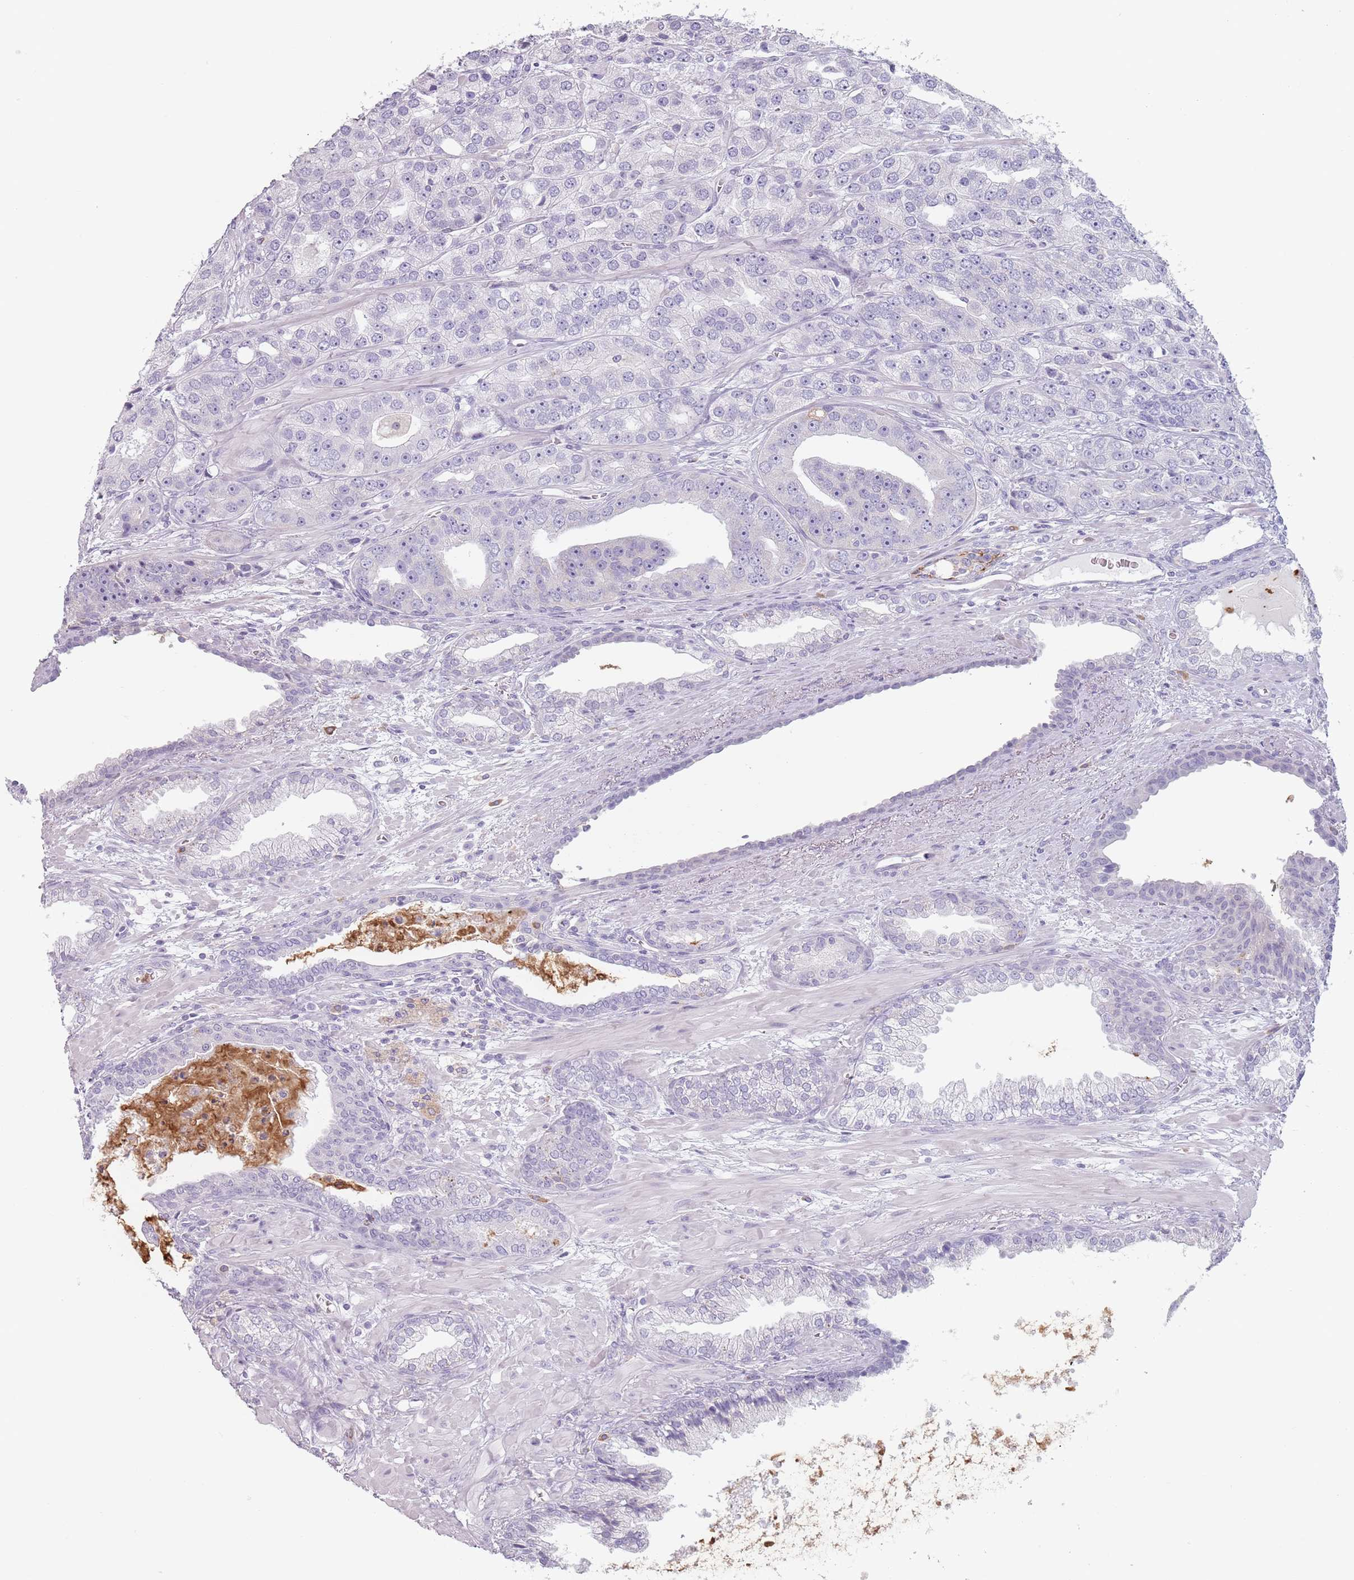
{"staining": {"intensity": "negative", "quantity": "none", "location": "none"}, "tissue": "prostate cancer", "cell_type": "Tumor cells", "image_type": "cancer", "snomed": [{"axis": "morphology", "description": "Adenocarcinoma, High grade"}, {"axis": "topography", "description": "Prostate"}], "caption": "A photomicrograph of human adenocarcinoma (high-grade) (prostate) is negative for staining in tumor cells.", "gene": "ZNF584", "patient": {"sex": "male", "age": 71}}